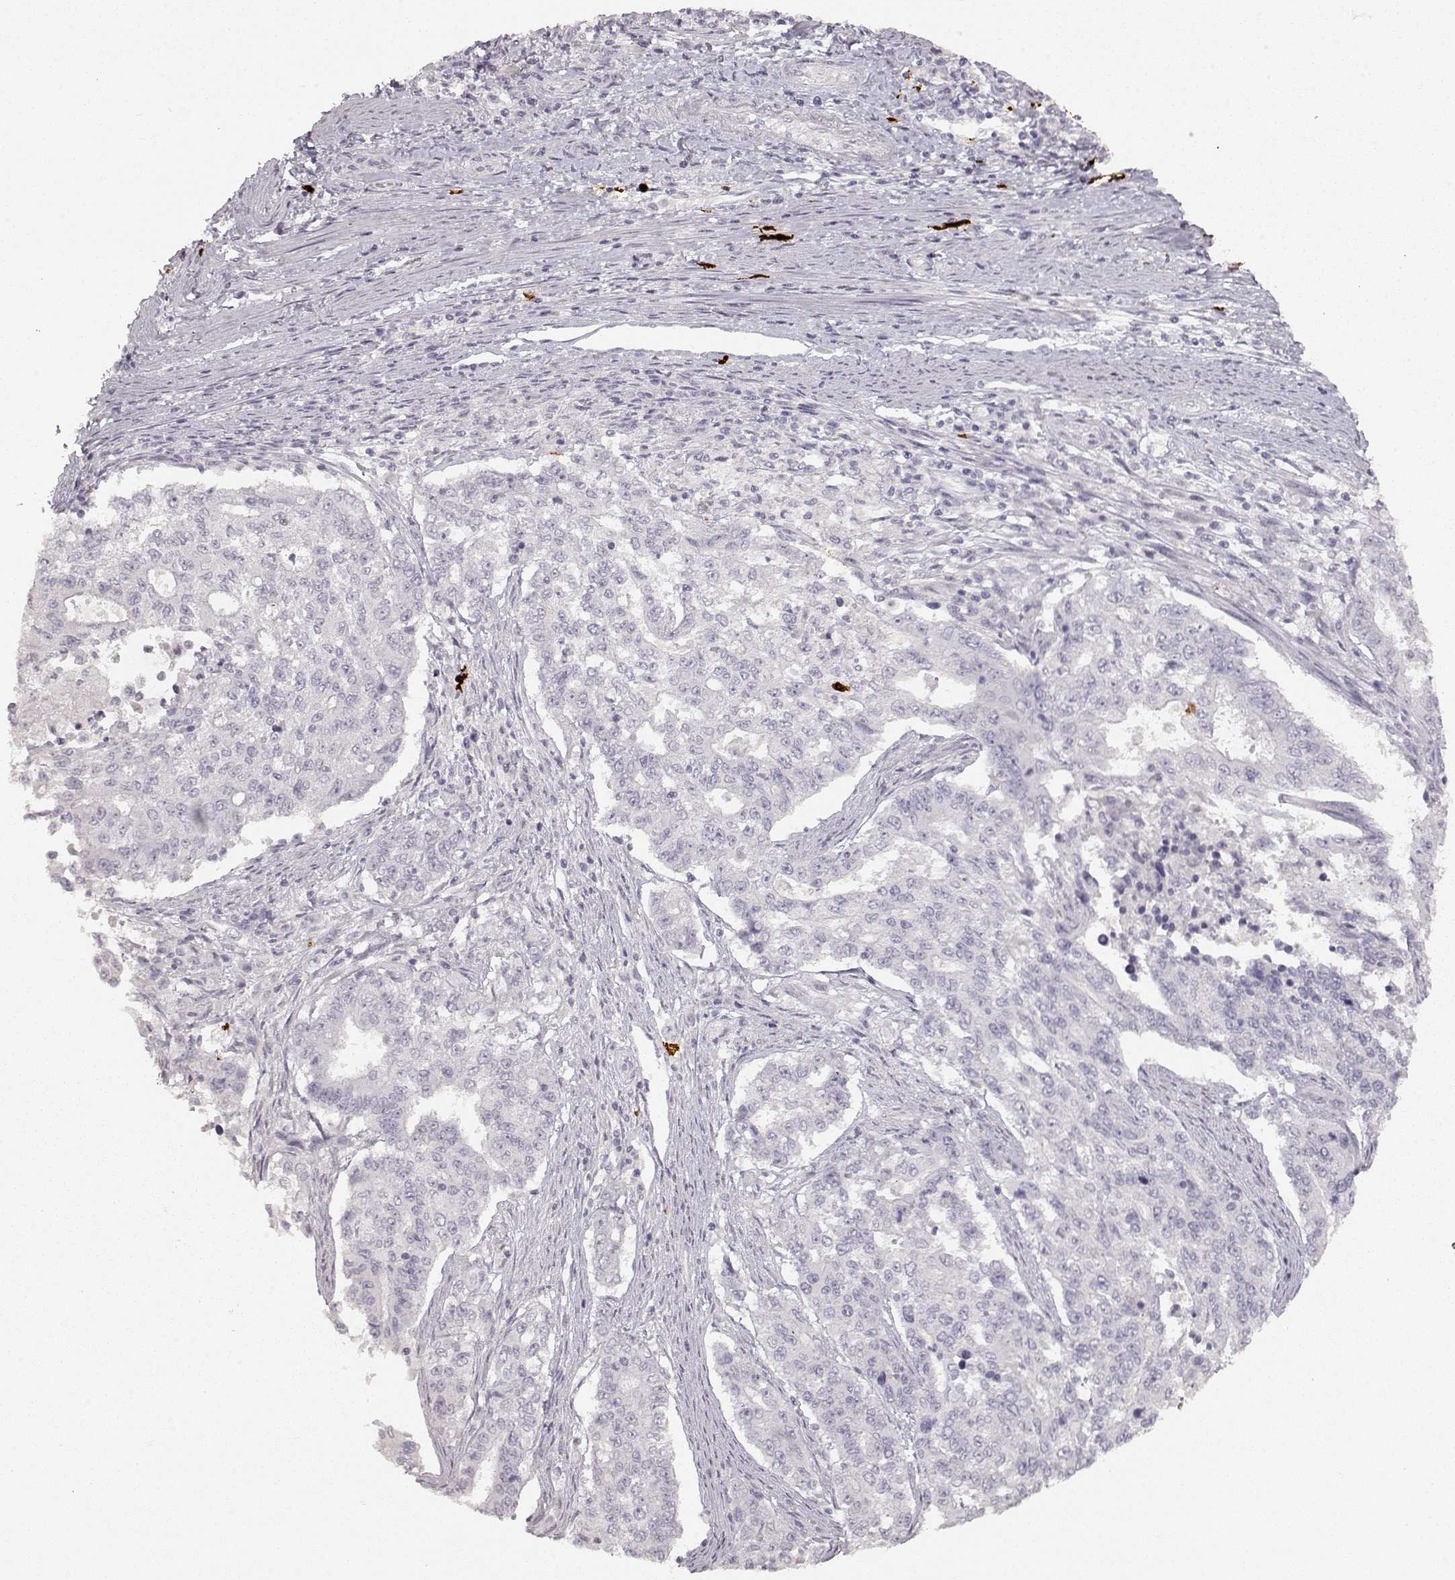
{"staining": {"intensity": "negative", "quantity": "none", "location": "none"}, "tissue": "endometrial cancer", "cell_type": "Tumor cells", "image_type": "cancer", "snomed": [{"axis": "morphology", "description": "Adenocarcinoma, NOS"}, {"axis": "topography", "description": "Uterus"}], "caption": "Immunohistochemical staining of endometrial cancer demonstrates no significant staining in tumor cells. The staining is performed using DAB (3,3'-diaminobenzidine) brown chromogen with nuclei counter-stained in using hematoxylin.", "gene": "S100B", "patient": {"sex": "female", "age": 59}}